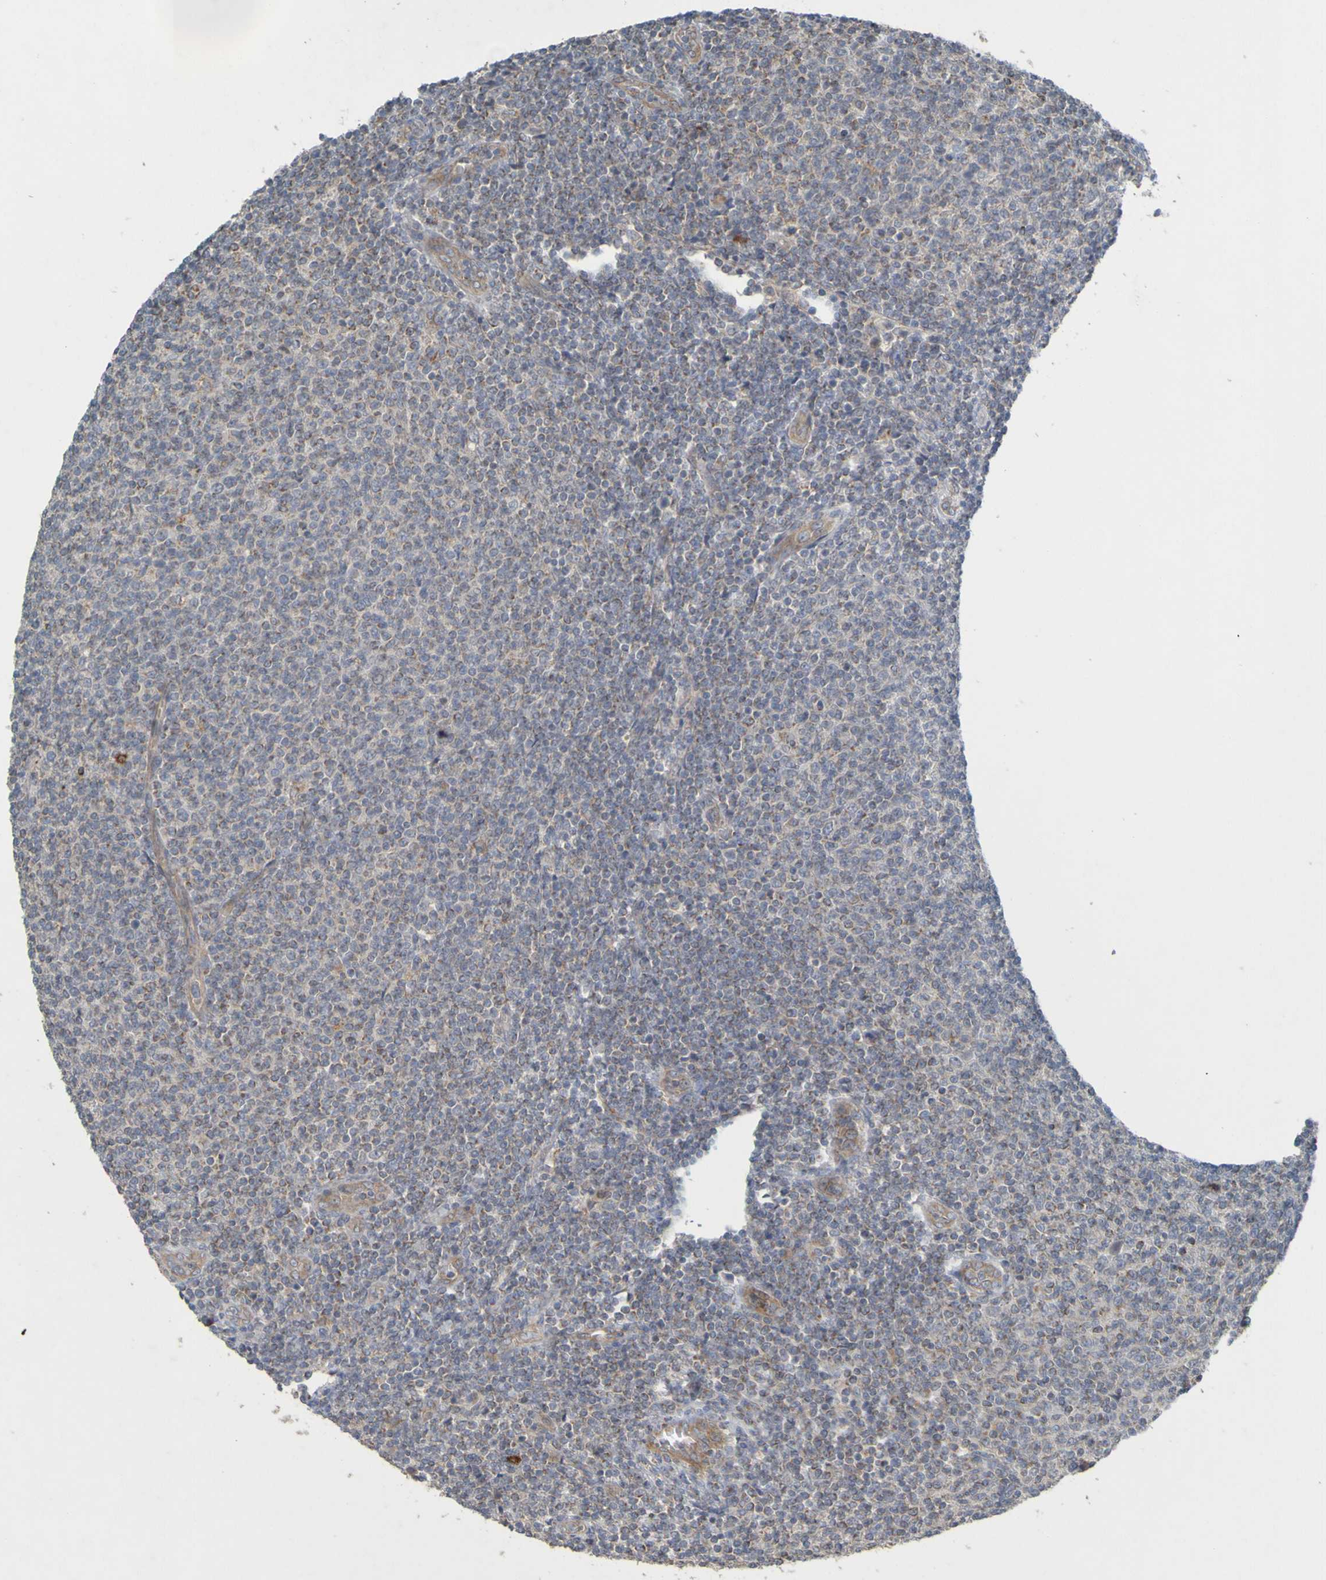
{"staining": {"intensity": "weak", "quantity": ">75%", "location": "cytoplasmic/membranous"}, "tissue": "lymphoma", "cell_type": "Tumor cells", "image_type": "cancer", "snomed": [{"axis": "morphology", "description": "Malignant lymphoma, non-Hodgkin's type, Low grade"}, {"axis": "topography", "description": "Lymph node"}], "caption": "The photomicrograph demonstrates staining of low-grade malignant lymphoma, non-Hodgkin's type, revealing weak cytoplasmic/membranous protein staining (brown color) within tumor cells.", "gene": "B3GAT2", "patient": {"sex": "male", "age": 66}}